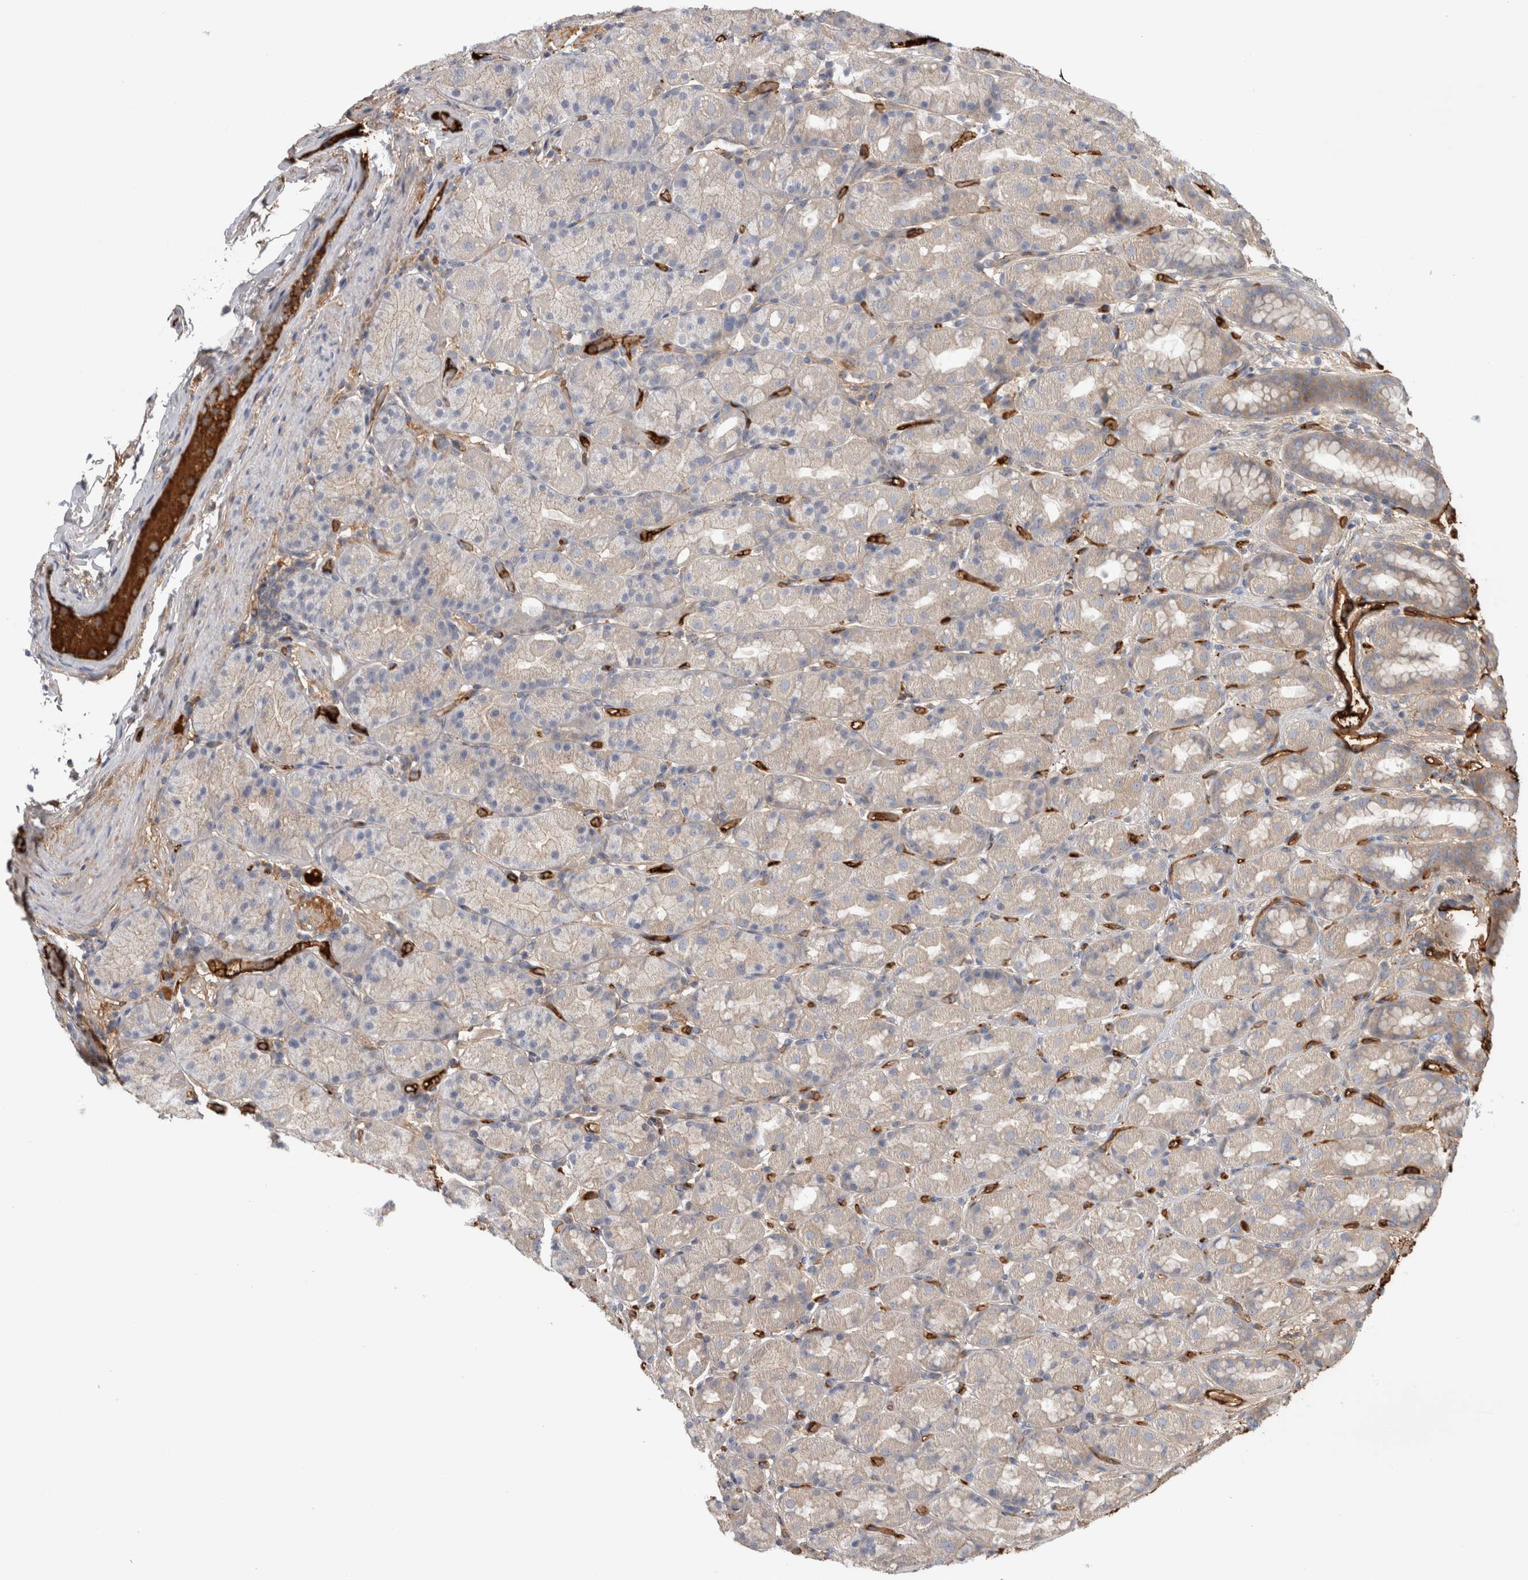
{"staining": {"intensity": "moderate", "quantity": "<25%", "location": "cytoplasmic/membranous"}, "tissue": "stomach", "cell_type": "Glandular cells", "image_type": "normal", "snomed": [{"axis": "morphology", "description": "Normal tissue, NOS"}, {"axis": "topography", "description": "Stomach, upper"}], "caption": "Stomach stained for a protein shows moderate cytoplasmic/membranous positivity in glandular cells. (Stains: DAB in brown, nuclei in blue, Microscopy: brightfield microscopy at high magnification).", "gene": "TBCE", "patient": {"sex": "male", "age": 68}}